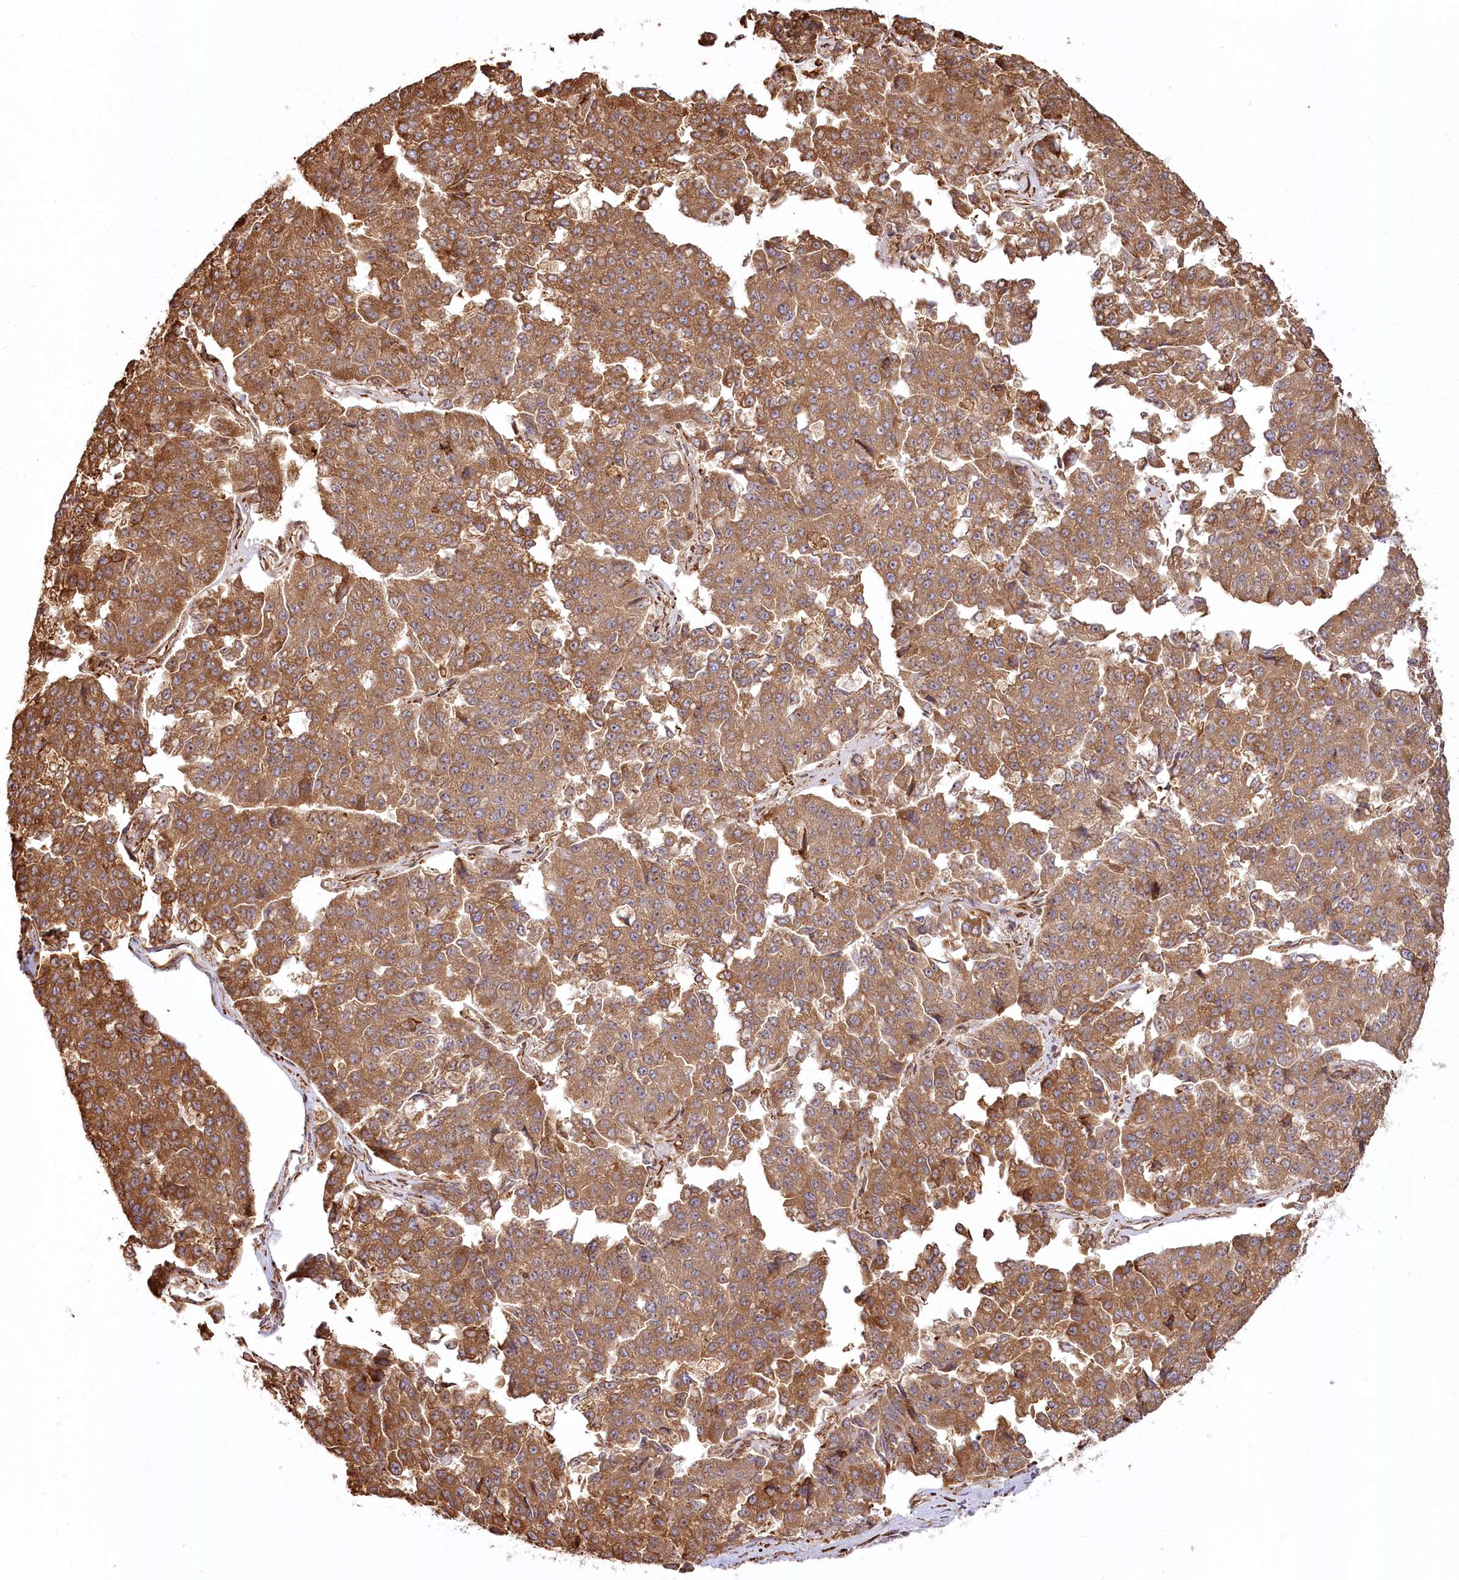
{"staining": {"intensity": "moderate", "quantity": ">75%", "location": "cytoplasmic/membranous"}, "tissue": "pancreatic cancer", "cell_type": "Tumor cells", "image_type": "cancer", "snomed": [{"axis": "morphology", "description": "Adenocarcinoma, NOS"}, {"axis": "topography", "description": "Pancreas"}], "caption": "The image exhibits a brown stain indicating the presence of a protein in the cytoplasmic/membranous of tumor cells in pancreatic cancer.", "gene": "FAM13A", "patient": {"sex": "male", "age": 50}}